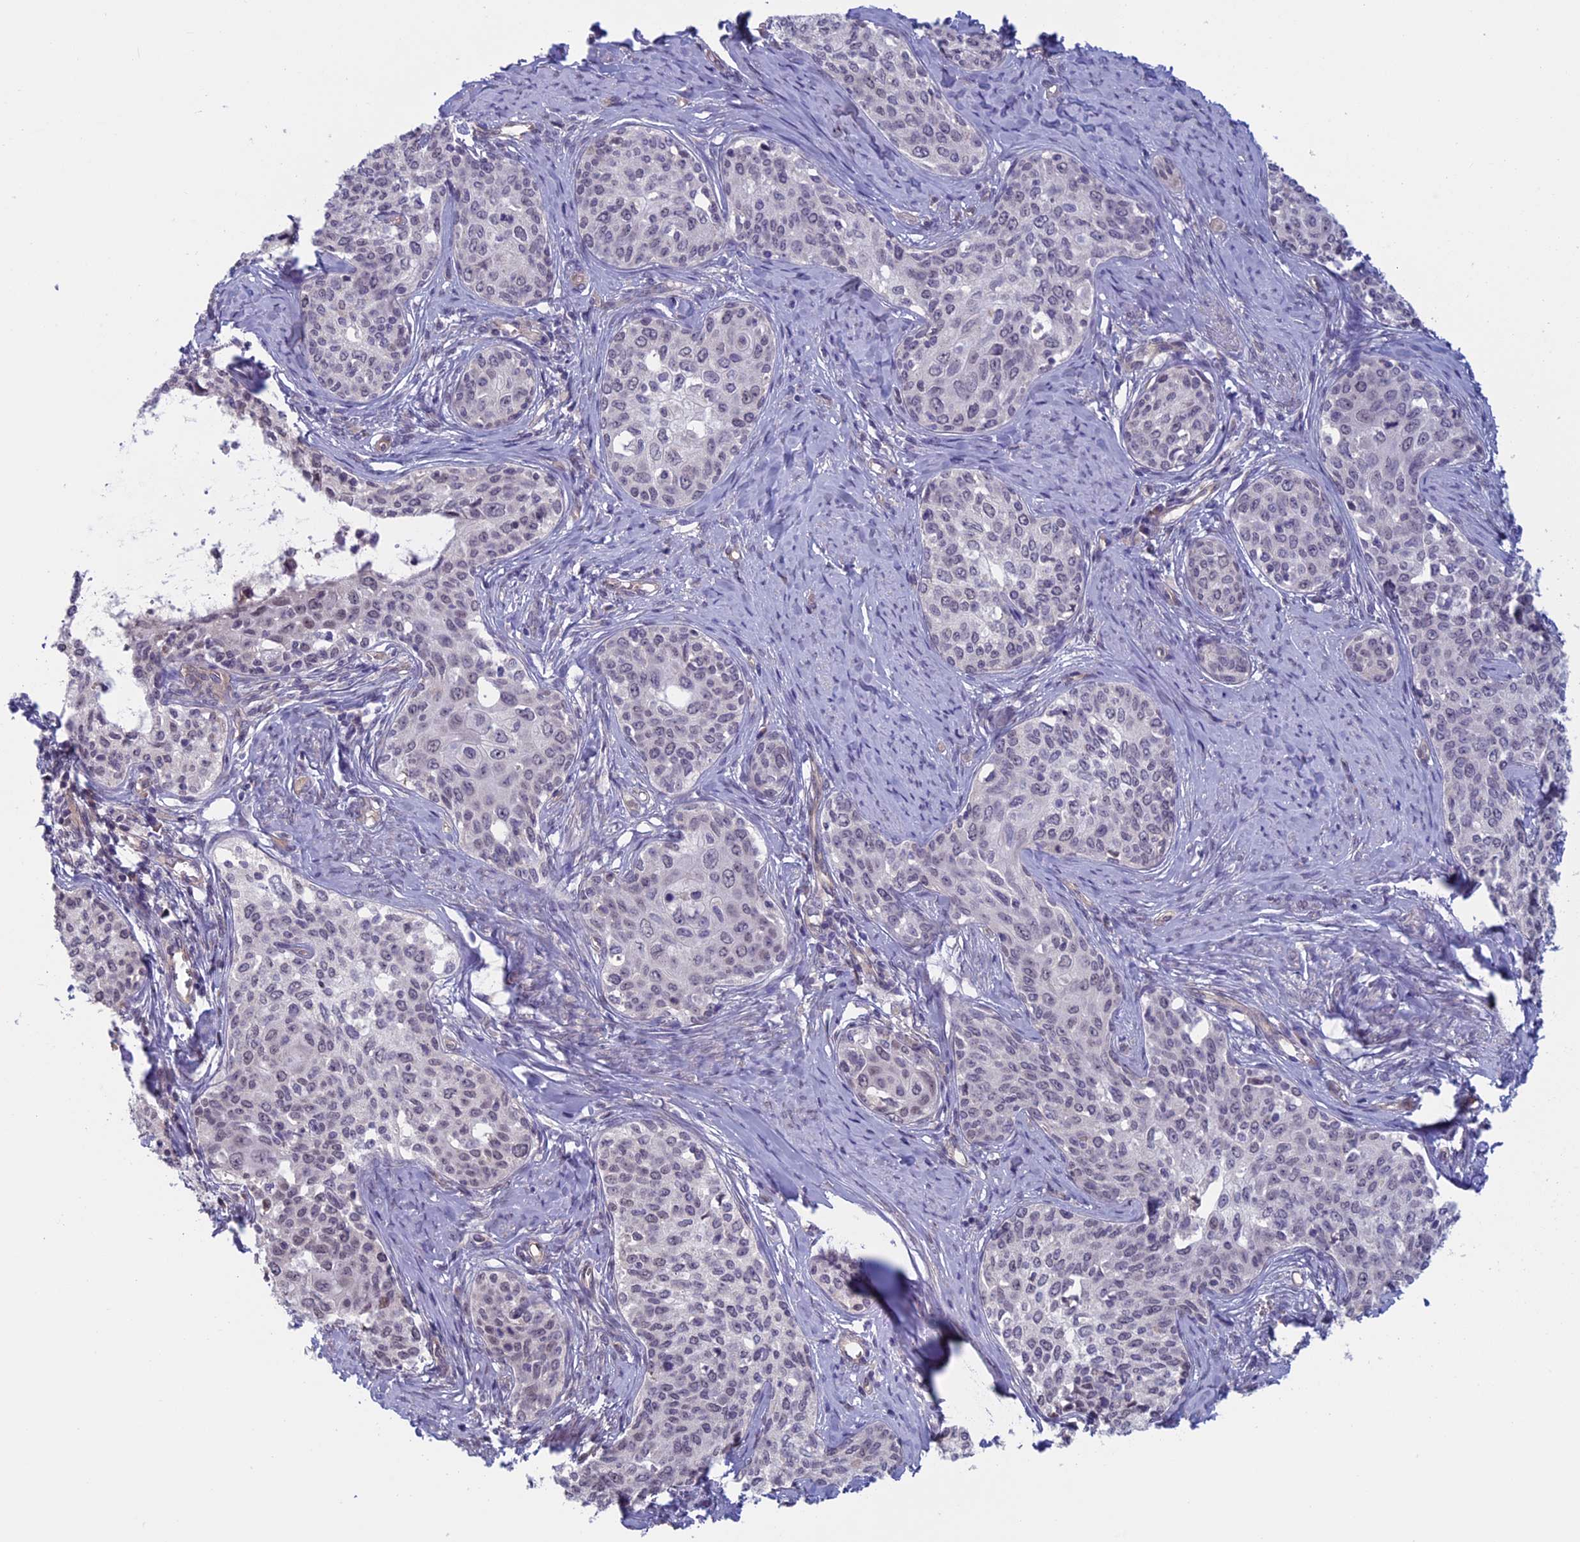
{"staining": {"intensity": "weak", "quantity": "25%-75%", "location": "nuclear"}, "tissue": "cervical cancer", "cell_type": "Tumor cells", "image_type": "cancer", "snomed": [{"axis": "morphology", "description": "Squamous cell carcinoma, NOS"}, {"axis": "morphology", "description": "Adenocarcinoma, NOS"}, {"axis": "topography", "description": "Cervix"}], "caption": "Tumor cells reveal low levels of weak nuclear positivity in approximately 25%-75% of cells in human squamous cell carcinoma (cervical).", "gene": "SLC1A6", "patient": {"sex": "female", "age": 52}}